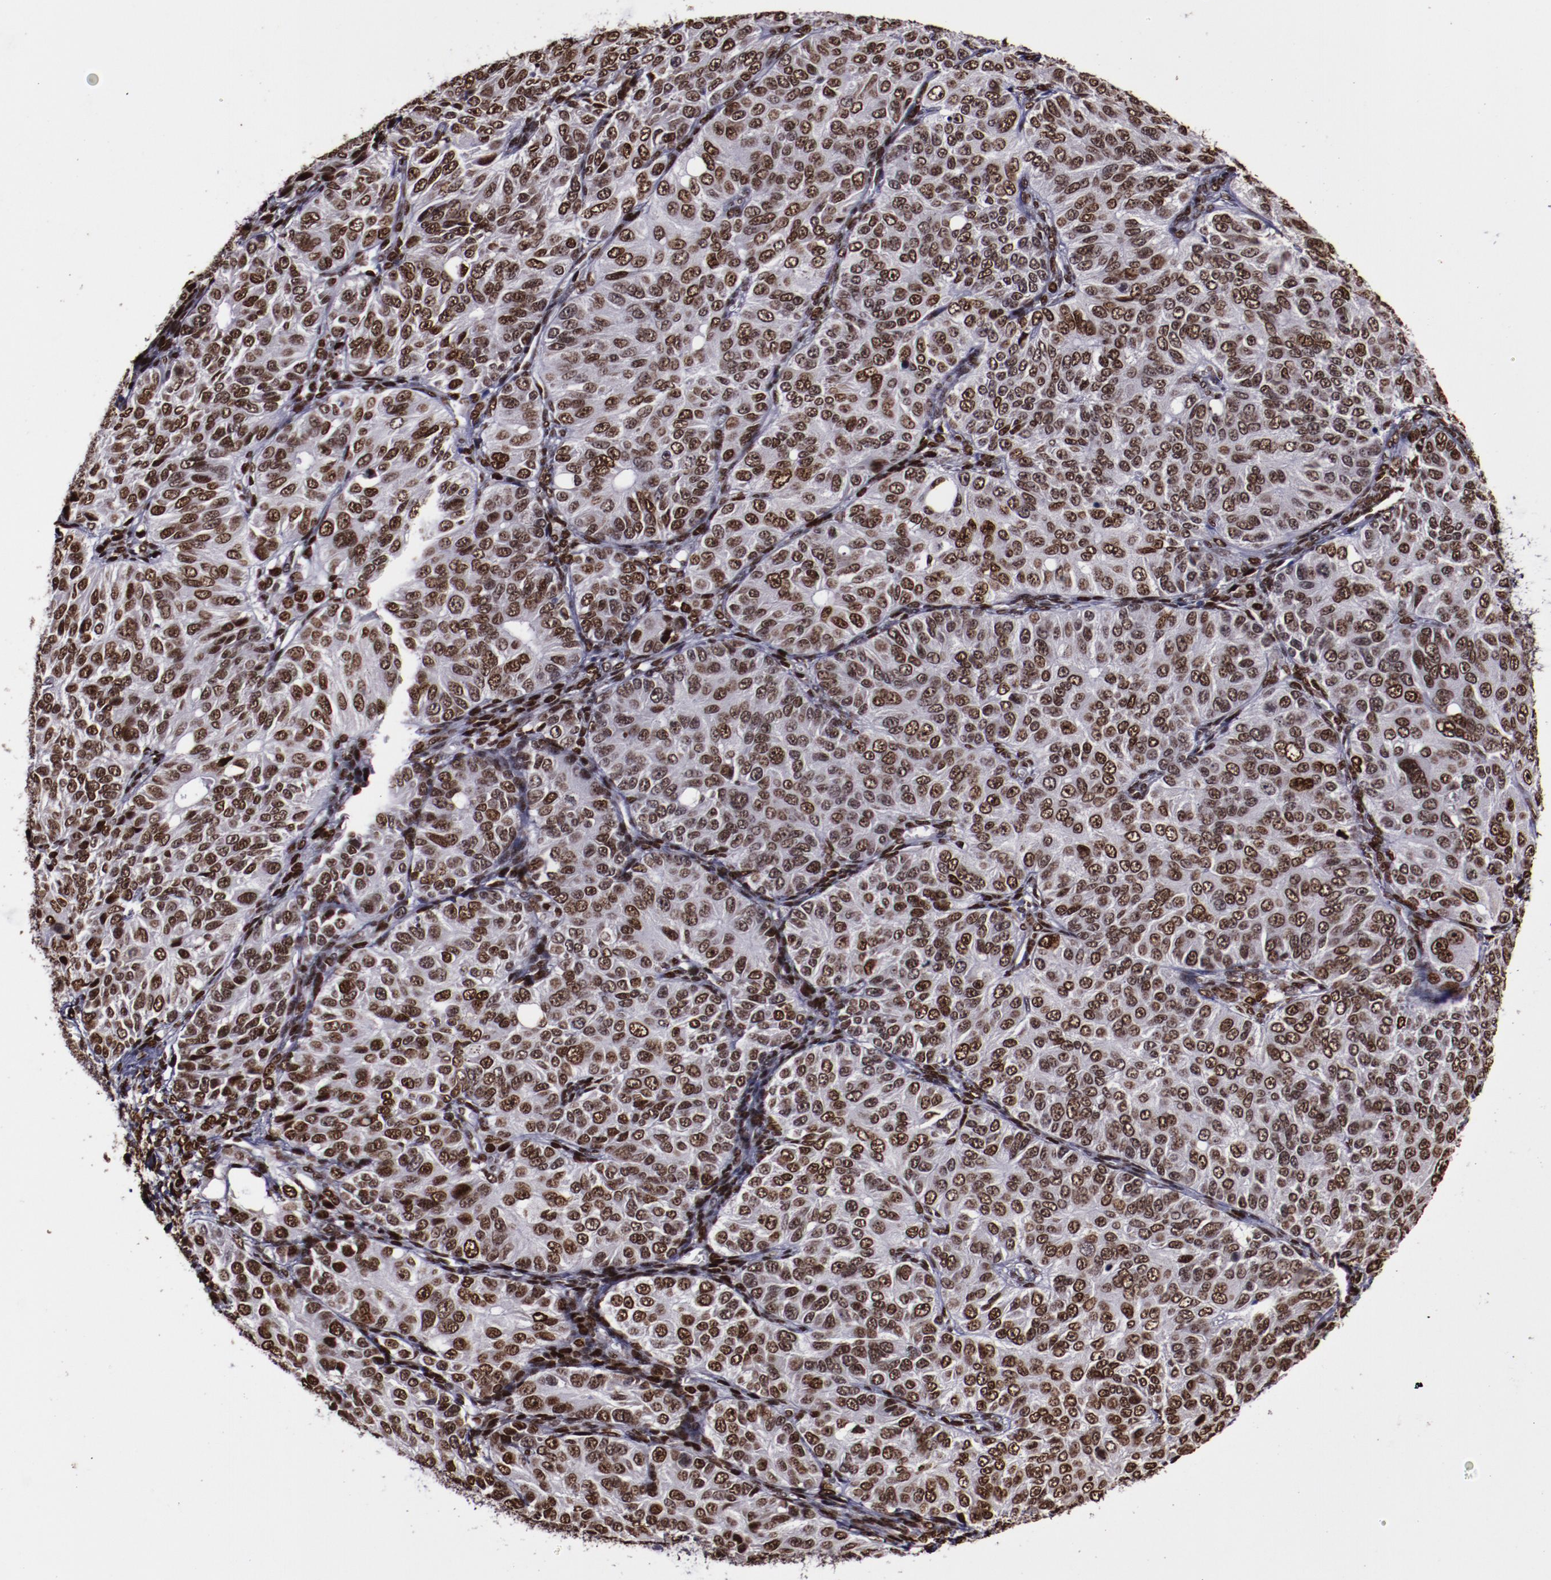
{"staining": {"intensity": "moderate", "quantity": ">75%", "location": "nuclear"}, "tissue": "ovarian cancer", "cell_type": "Tumor cells", "image_type": "cancer", "snomed": [{"axis": "morphology", "description": "Carcinoma, endometroid"}, {"axis": "topography", "description": "Ovary"}], "caption": "Human ovarian cancer stained for a protein (brown) displays moderate nuclear positive positivity in approximately >75% of tumor cells.", "gene": "APEX1", "patient": {"sex": "female", "age": 51}}